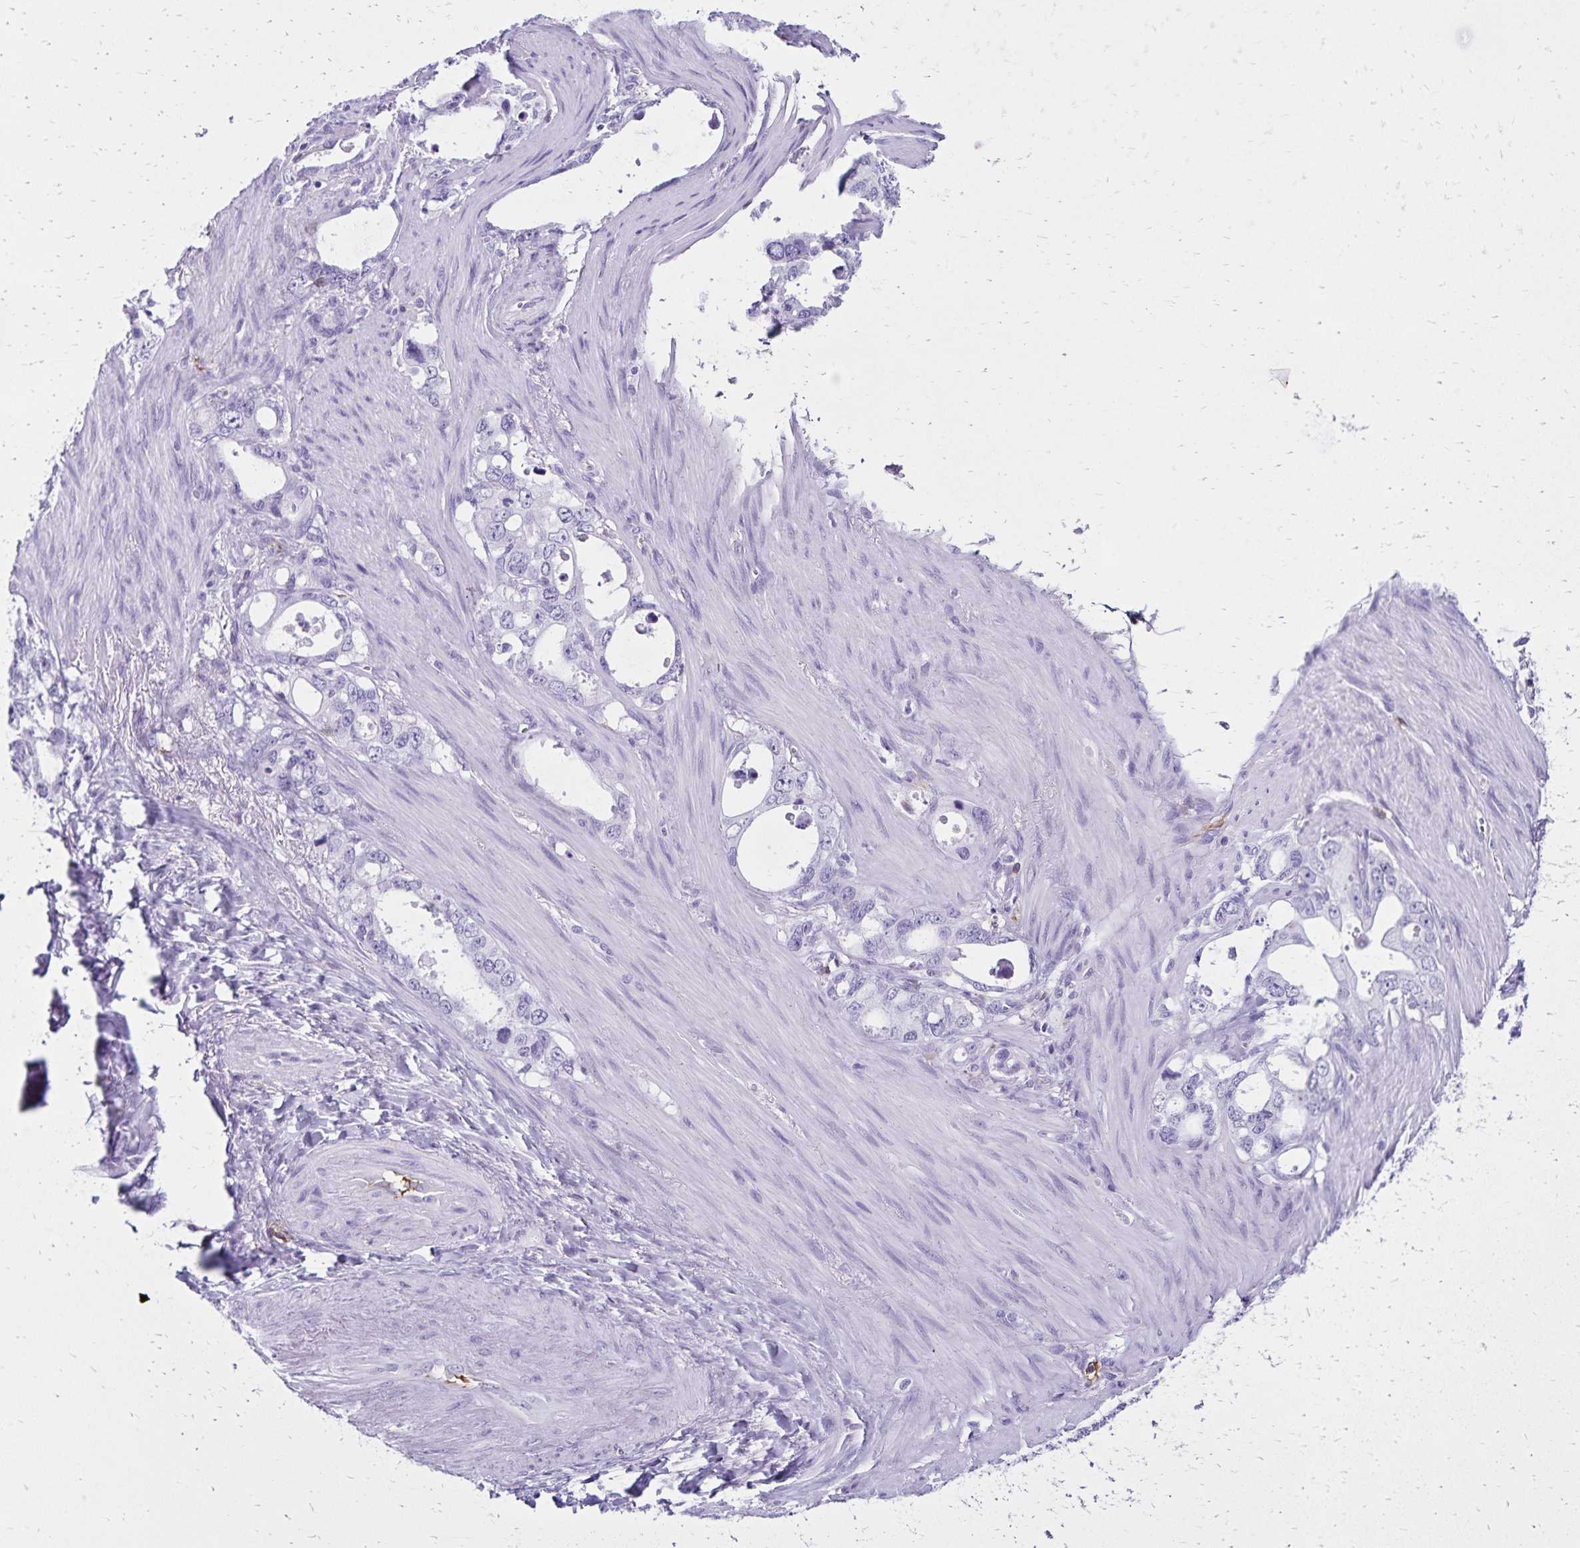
{"staining": {"intensity": "negative", "quantity": "none", "location": "none"}, "tissue": "stomach cancer", "cell_type": "Tumor cells", "image_type": "cancer", "snomed": [{"axis": "morphology", "description": "Adenocarcinoma, NOS"}, {"axis": "topography", "description": "Stomach, upper"}], "caption": "An image of human stomach cancer (adenocarcinoma) is negative for staining in tumor cells.", "gene": "CD27", "patient": {"sex": "male", "age": 74}}